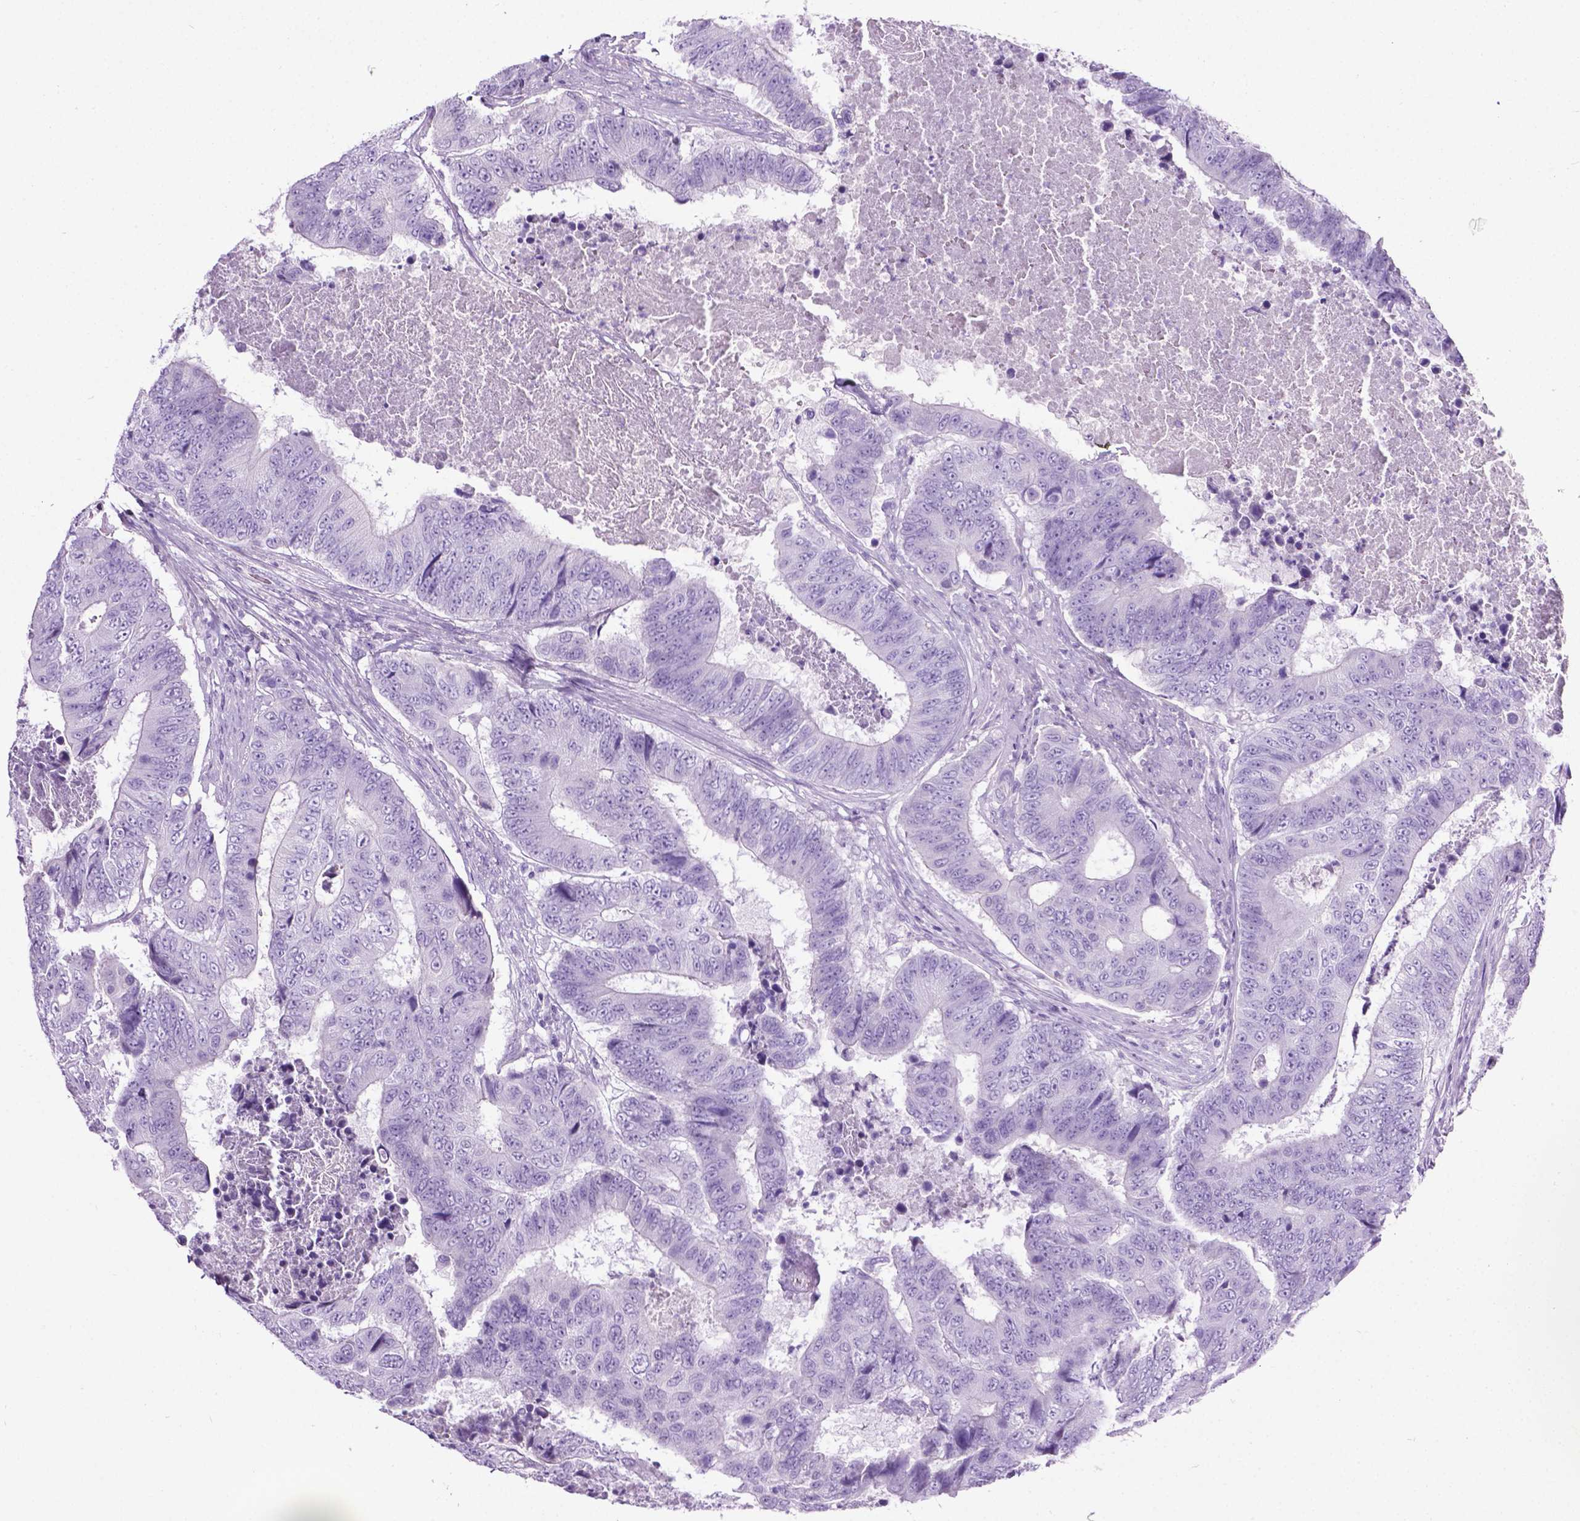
{"staining": {"intensity": "negative", "quantity": "none", "location": "none"}, "tissue": "colorectal cancer", "cell_type": "Tumor cells", "image_type": "cancer", "snomed": [{"axis": "morphology", "description": "Adenocarcinoma, NOS"}, {"axis": "topography", "description": "Colon"}], "caption": "Tumor cells are negative for brown protein staining in colorectal adenocarcinoma.", "gene": "LELP1", "patient": {"sex": "female", "age": 48}}